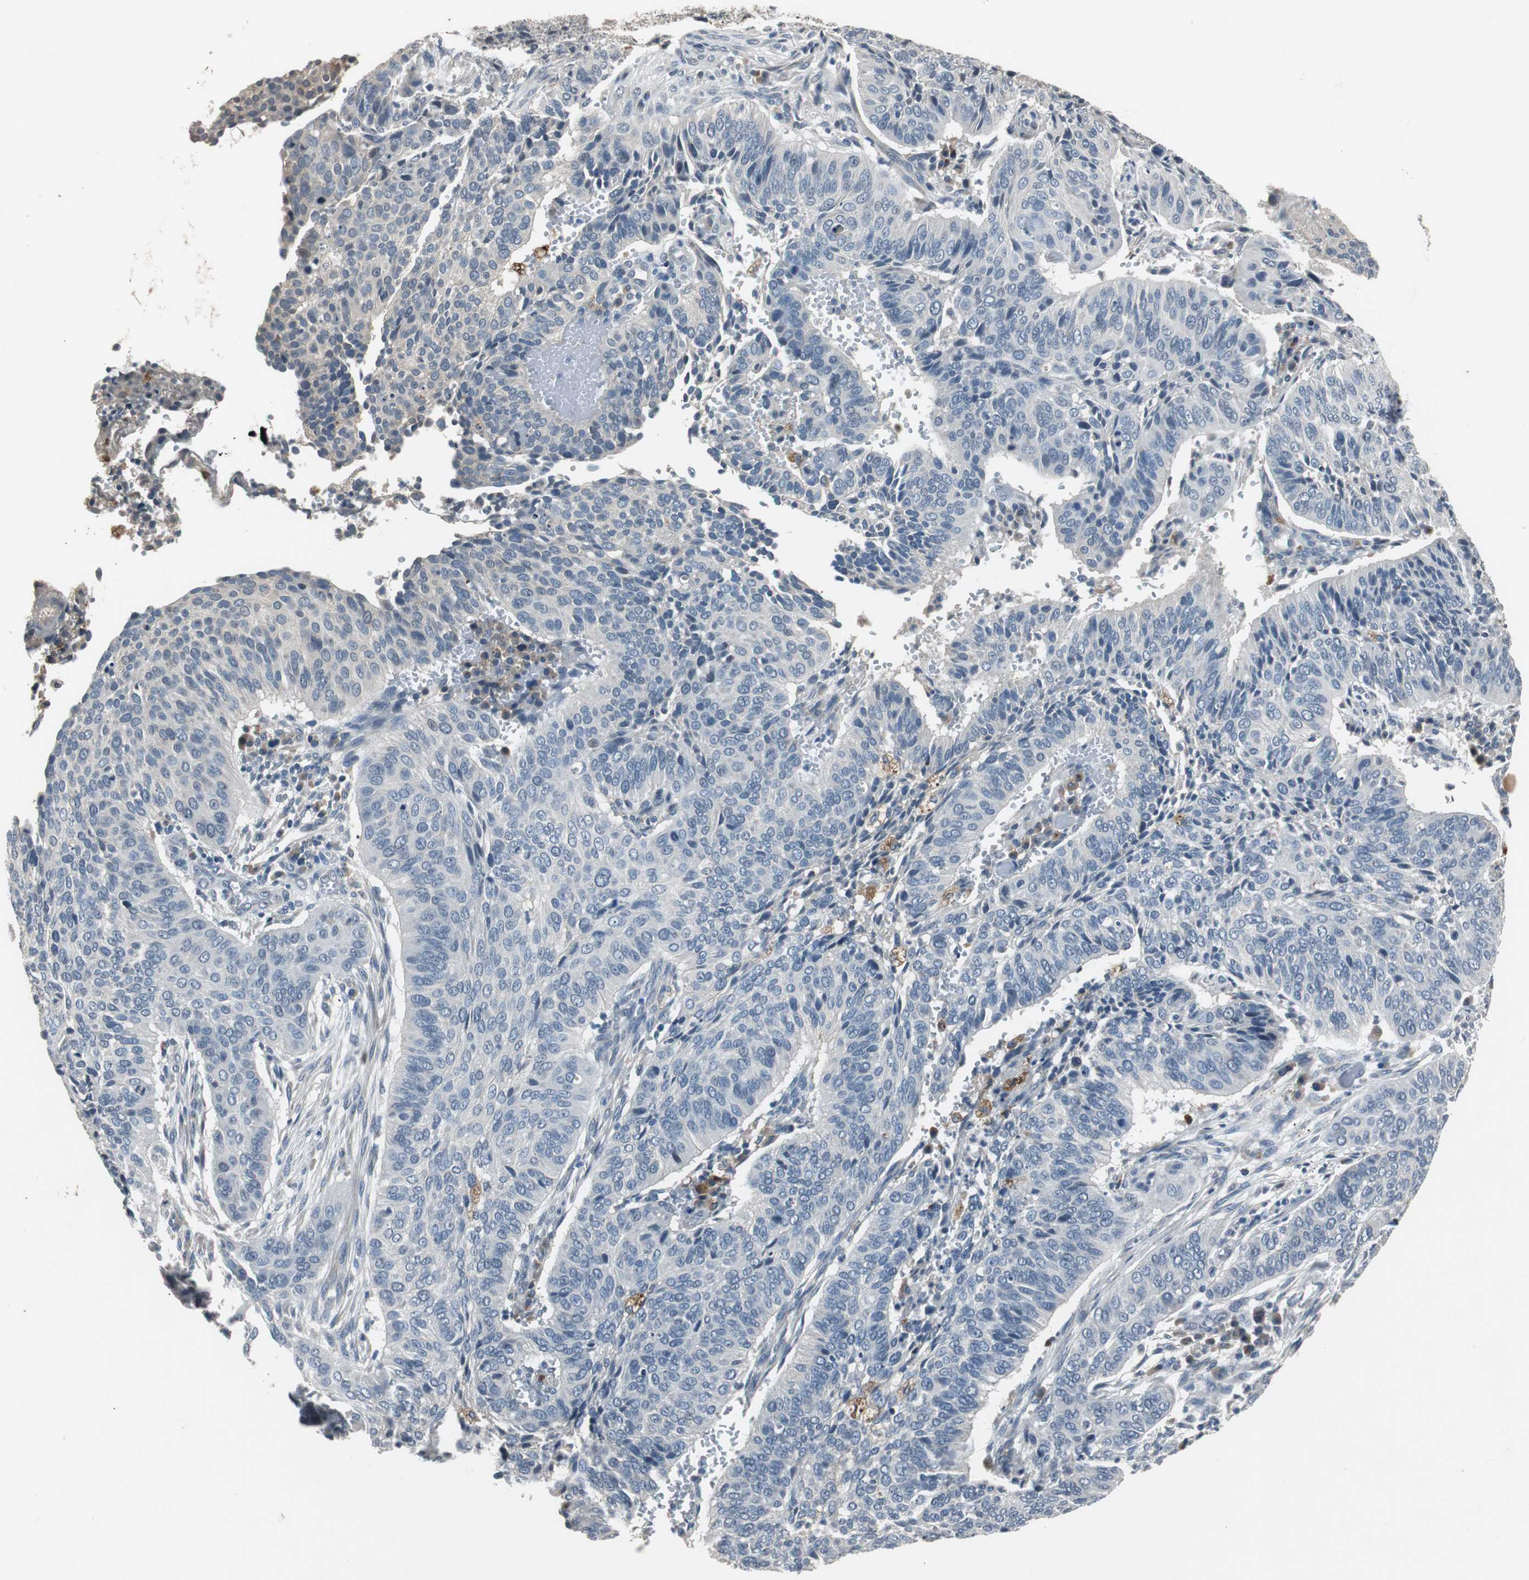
{"staining": {"intensity": "negative", "quantity": "none", "location": "none"}, "tissue": "cervical cancer", "cell_type": "Tumor cells", "image_type": "cancer", "snomed": [{"axis": "morphology", "description": "Squamous cell carcinoma, NOS"}, {"axis": "topography", "description": "Cervix"}], "caption": "Histopathology image shows no significant protein positivity in tumor cells of cervical cancer (squamous cell carcinoma).", "gene": "PCYT1B", "patient": {"sex": "female", "age": 39}}